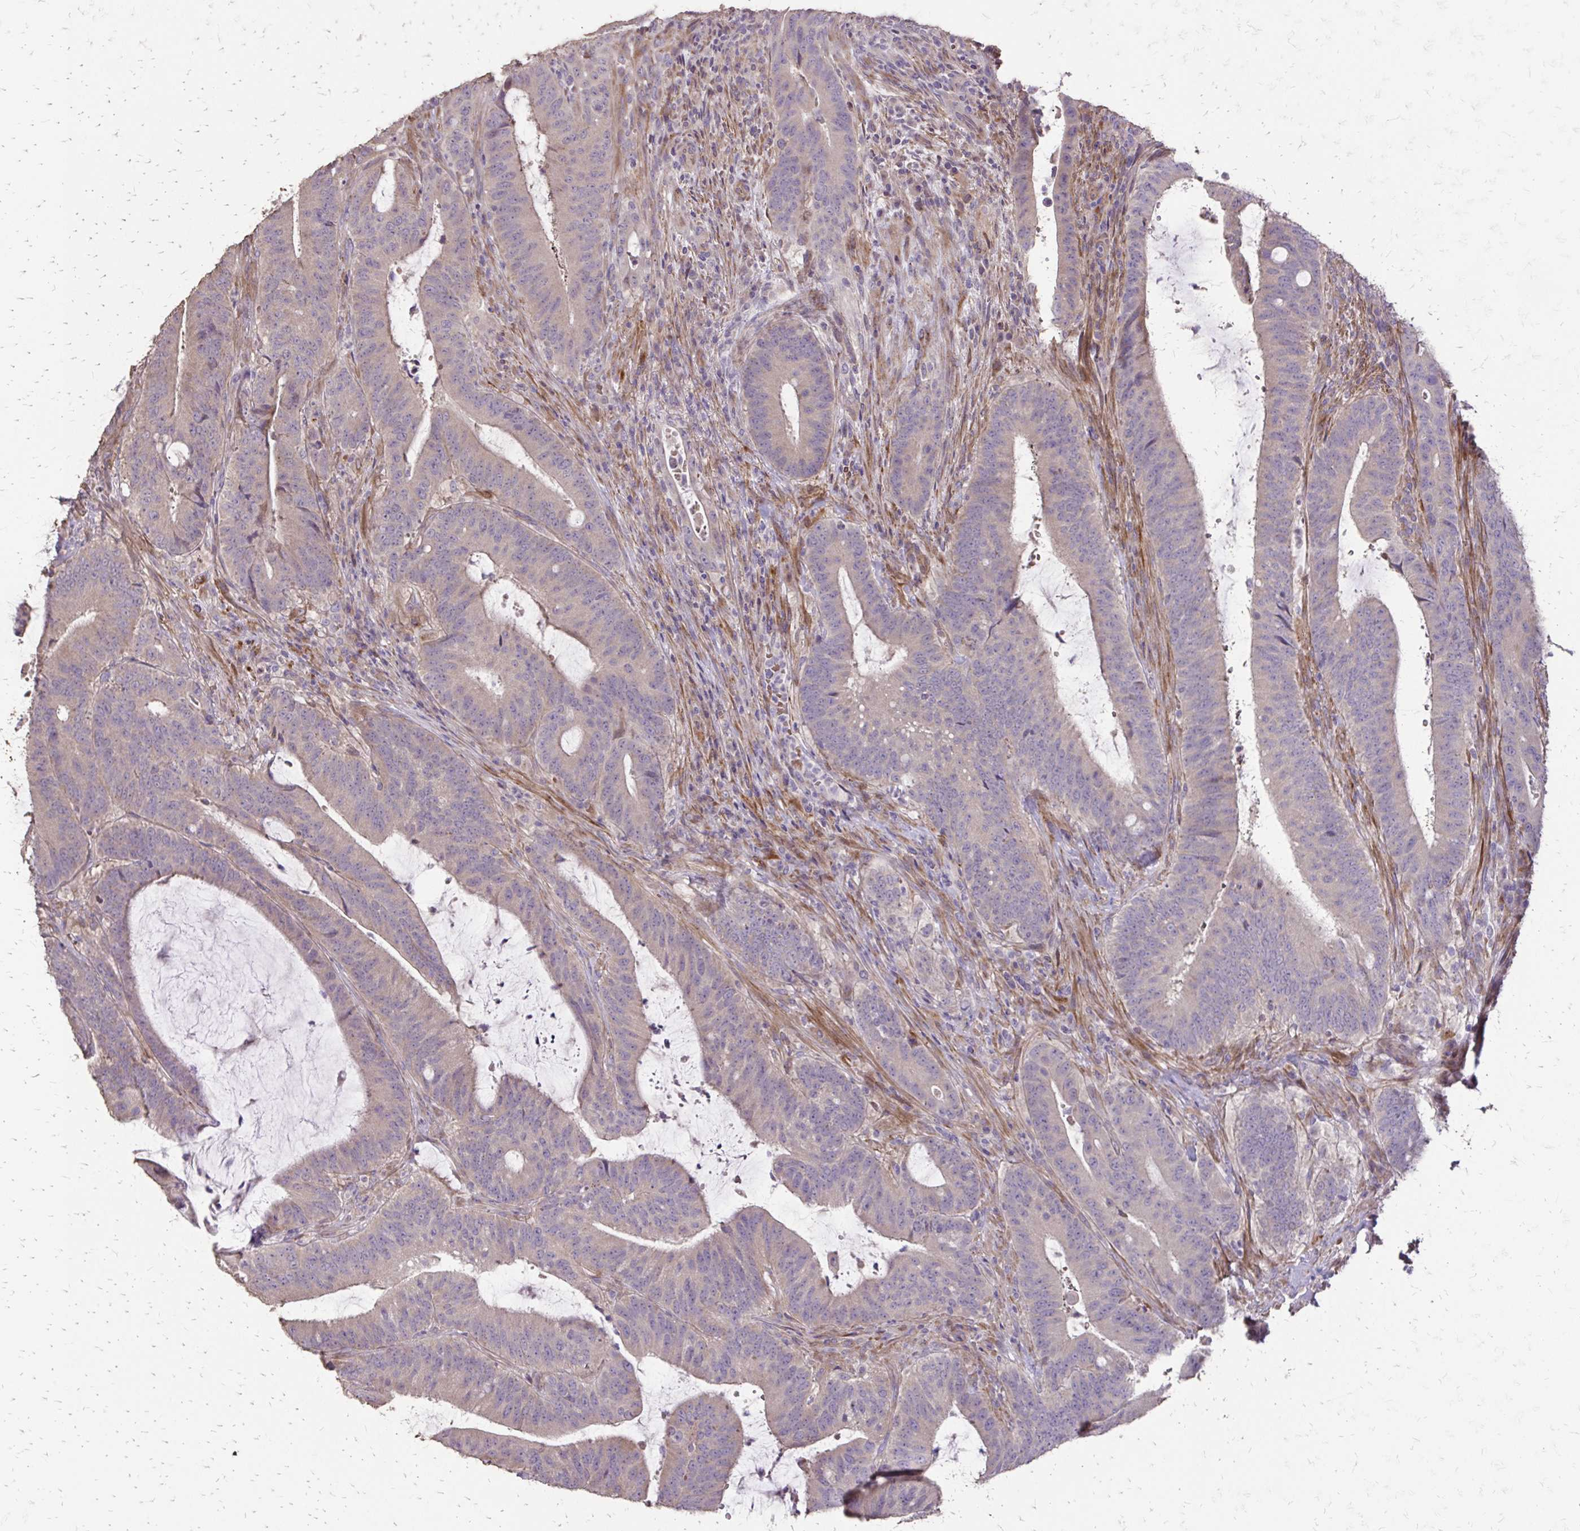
{"staining": {"intensity": "weak", "quantity": "25%-75%", "location": "cytoplasmic/membranous"}, "tissue": "colorectal cancer", "cell_type": "Tumor cells", "image_type": "cancer", "snomed": [{"axis": "morphology", "description": "Adenocarcinoma, NOS"}, {"axis": "topography", "description": "Colon"}], "caption": "Human adenocarcinoma (colorectal) stained with a protein marker demonstrates weak staining in tumor cells.", "gene": "MYORG", "patient": {"sex": "female", "age": 43}}